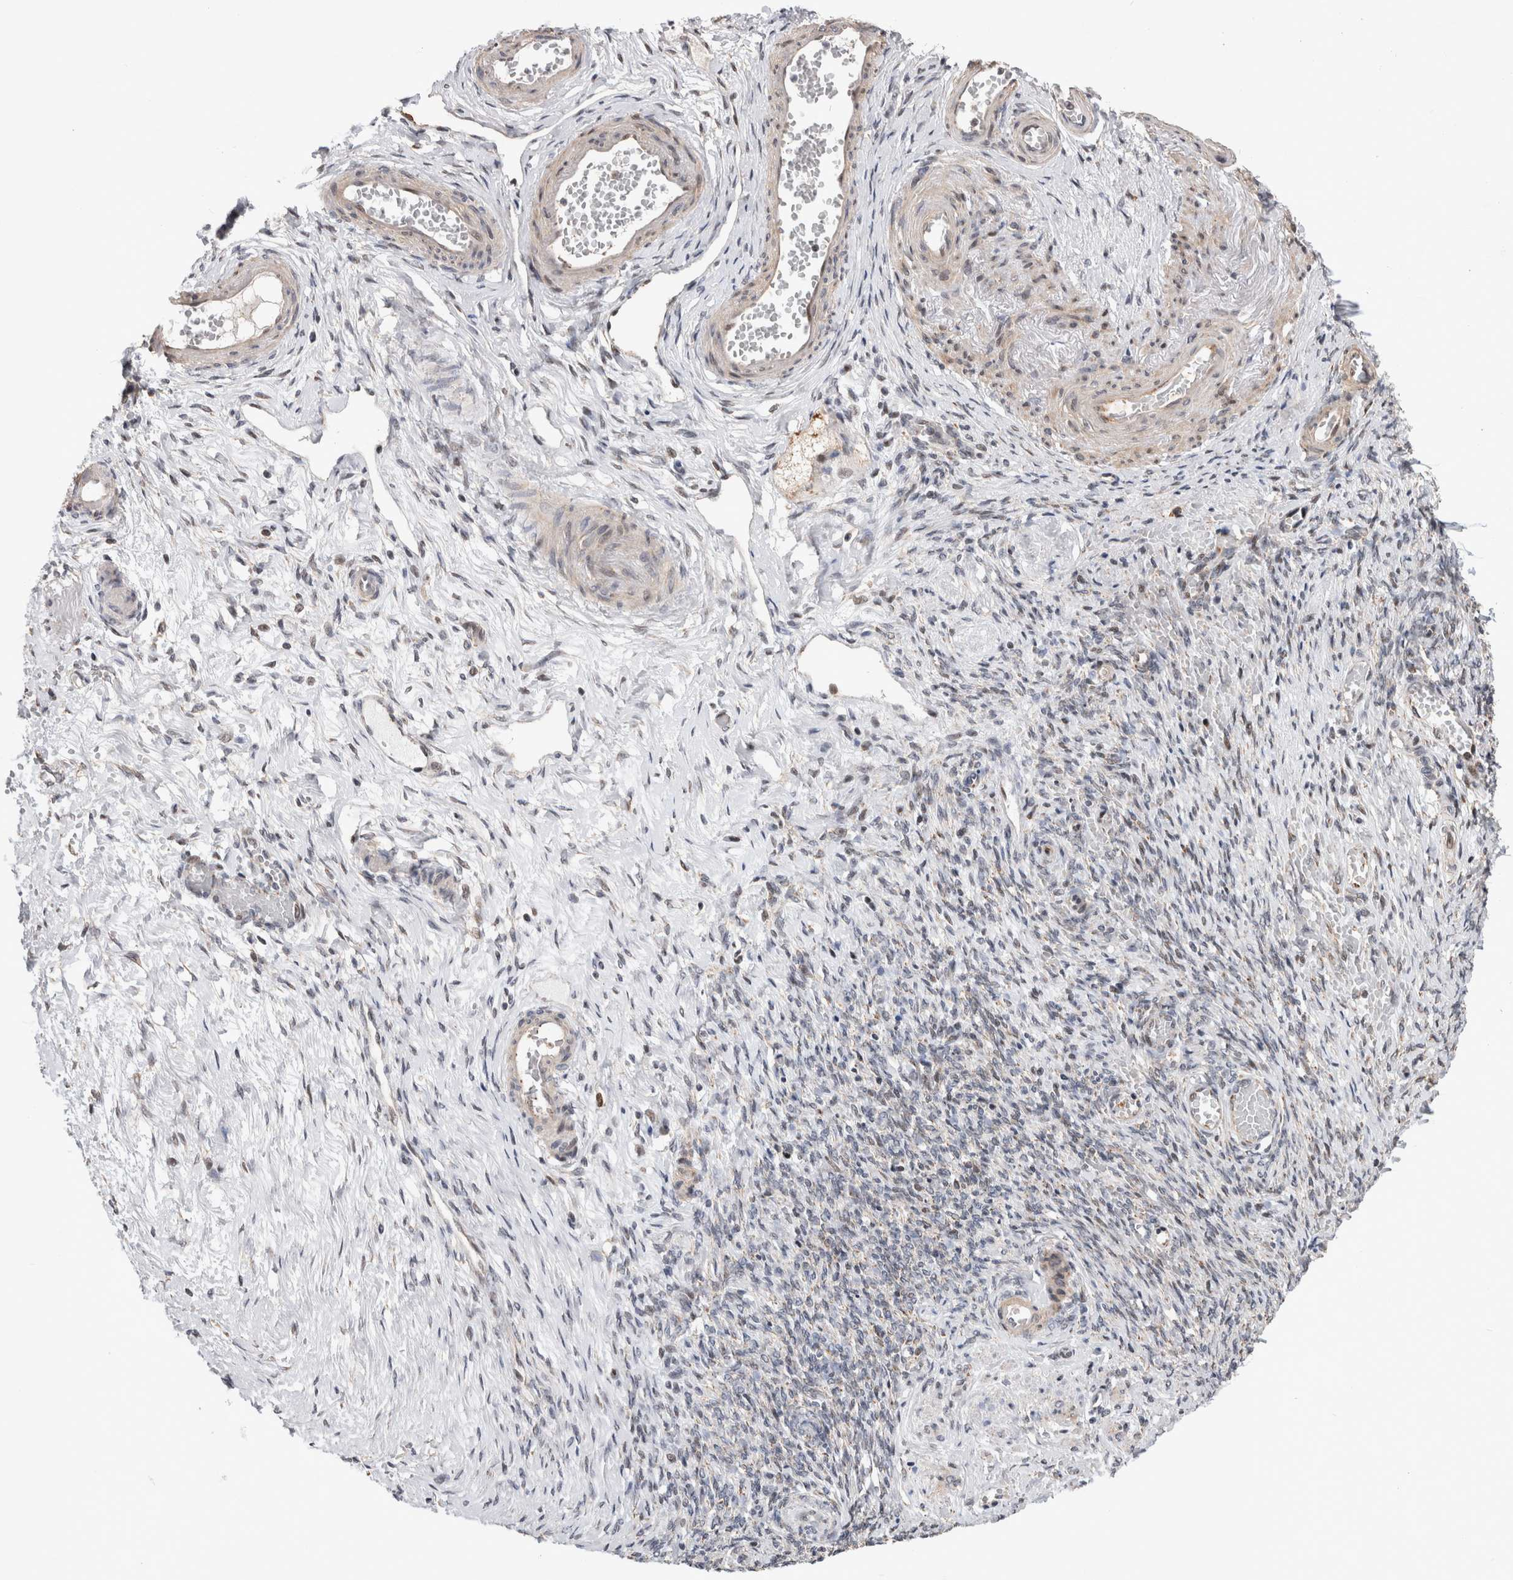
{"staining": {"intensity": "weak", "quantity": "25%-75%", "location": "cytoplasmic/membranous"}, "tissue": "adipose tissue", "cell_type": "Adipocytes", "image_type": "normal", "snomed": [{"axis": "morphology", "description": "Normal tissue, NOS"}, {"axis": "topography", "description": "Vascular tissue"}, {"axis": "topography", "description": "Fallopian tube"}, {"axis": "topography", "description": "Ovary"}], "caption": "Immunohistochemistry (IHC) (DAB (3,3'-diaminobenzidine)) staining of benign human adipose tissue displays weak cytoplasmic/membranous protein staining in approximately 25%-75% of adipocytes. (DAB IHC with brightfield microscopy, high magnification).", "gene": "MRPL37", "patient": {"sex": "female", "age": 67}}